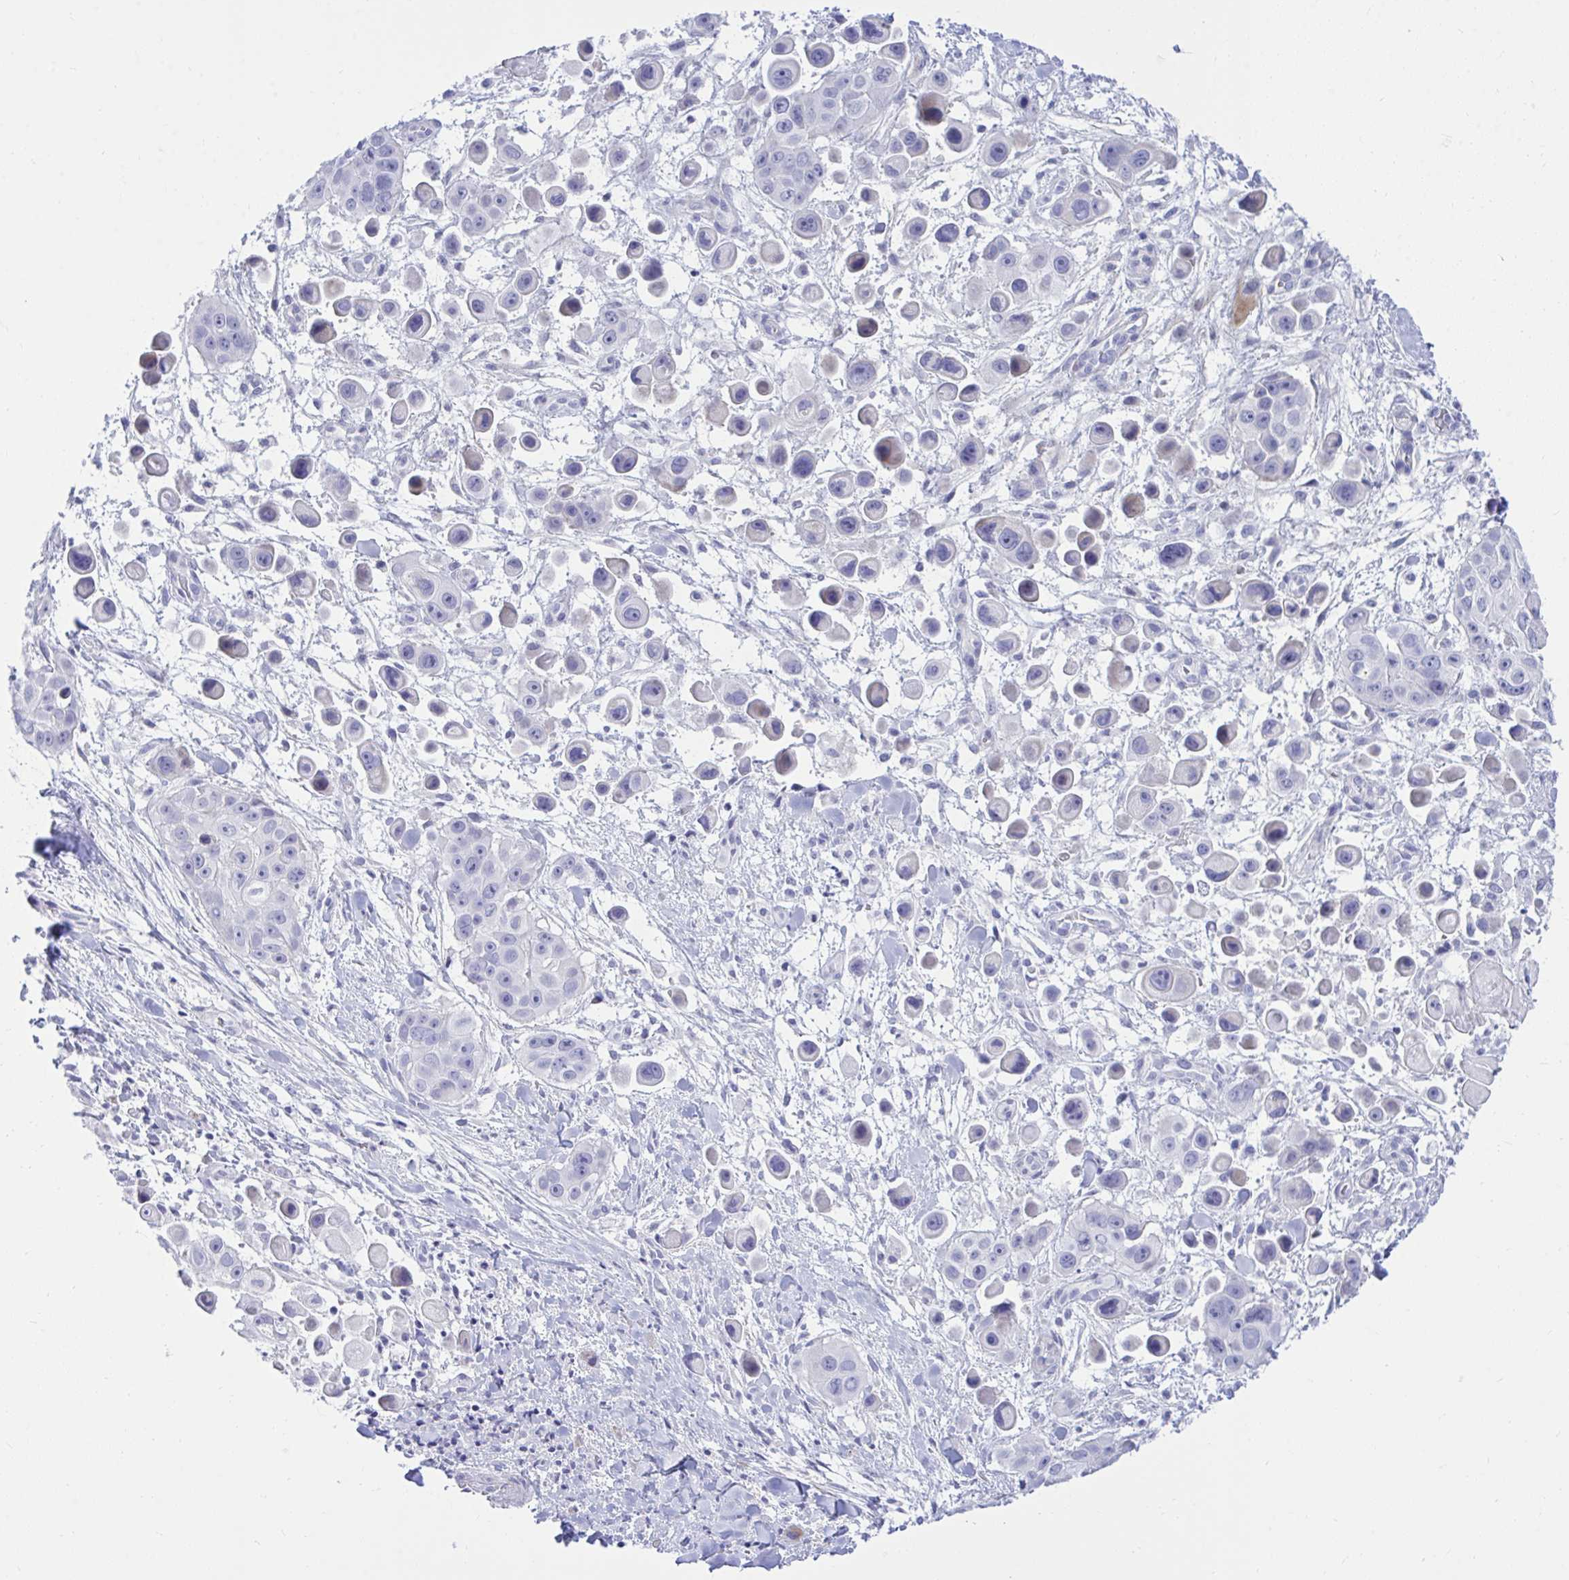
{"staining": {"intensity": "negative", "quantity": "none", "location": "none"}, "tissue": "skin cancer", "cell_type": "Tumor cells", "image_type": "cancer", "snomed": [{"axis": "morphology", "description": "Squamous cell carcinoma, NOS"}, {"axis": "topography", "description": "Skin"}], "caption": "An immunohistochemistry micrograph of skin cancer (squamous cell carcinoma) is shown. There is no staining in tumor cells of skin cancer (squamous cell carcinoma). Brightfield microscopy of immunohistochemistry (IHC) stained with DAB (brown) and hematoxylin (blue), captured at high magnification.", "gene": "MED9", "patient": {"sex": "male", "age": 67}}